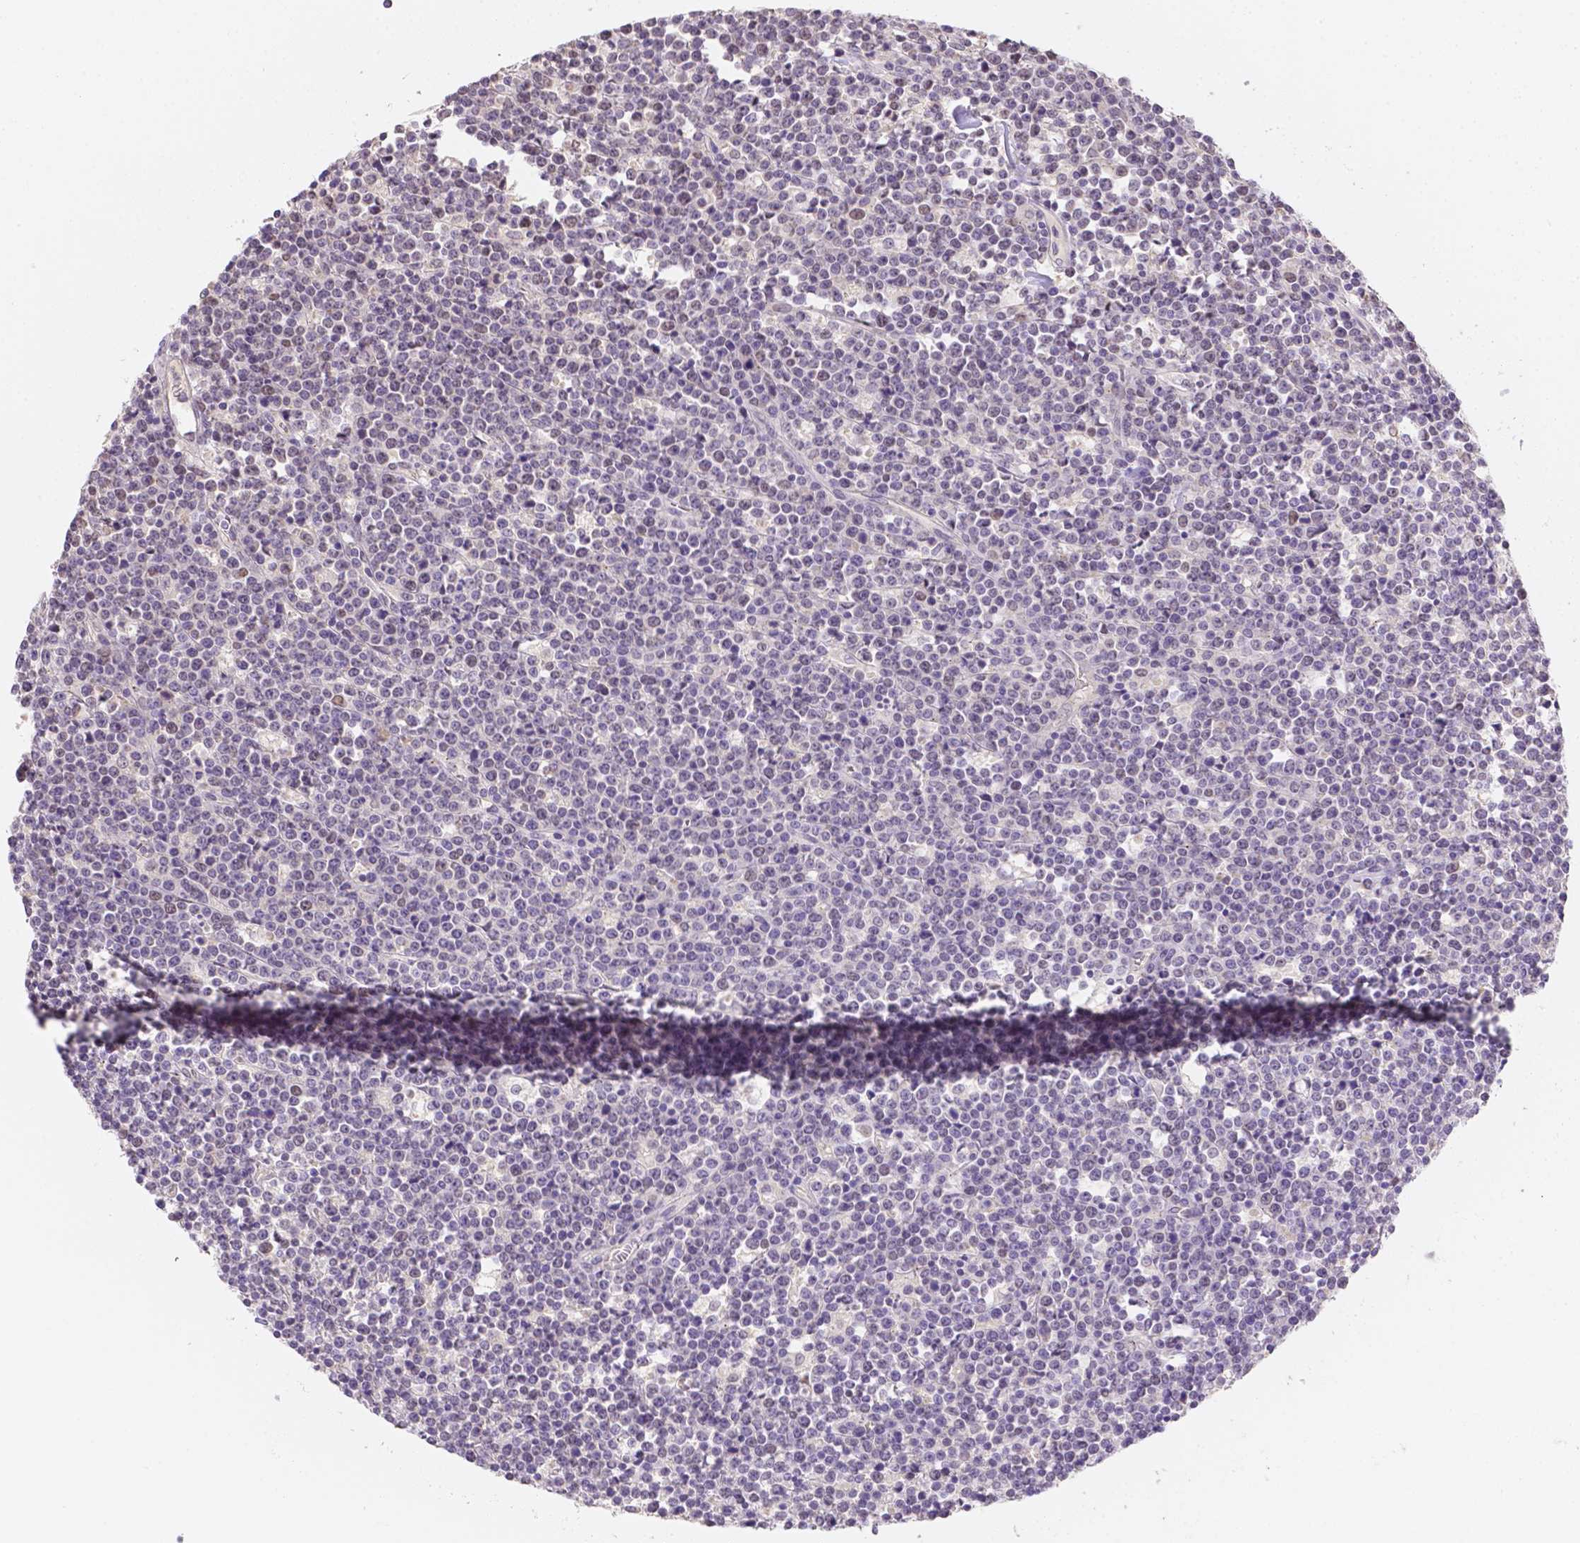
{"staining": {"intensity": "negative", "quantity": "none", "location": "none"}, "tissue": "lymphoma", "cell_type": "Tumor cells", "image_type": "cancer", "snomed": [{"axis": "morphology", "description": "Malignant lymphoma, non-Hodgkin's type, High grade"}, {"axis": "topography", "description": "Ovary"}], "caption": "Immunohistochemistry micrograph of neoplastic tissue: high-grade malignant lymphoma, non-Hodgkin's type stained with DAB shows no significant protein expression in tumor cells.", "gene": "C10orf67", "patient": {"sex": "female", "age": 56}}